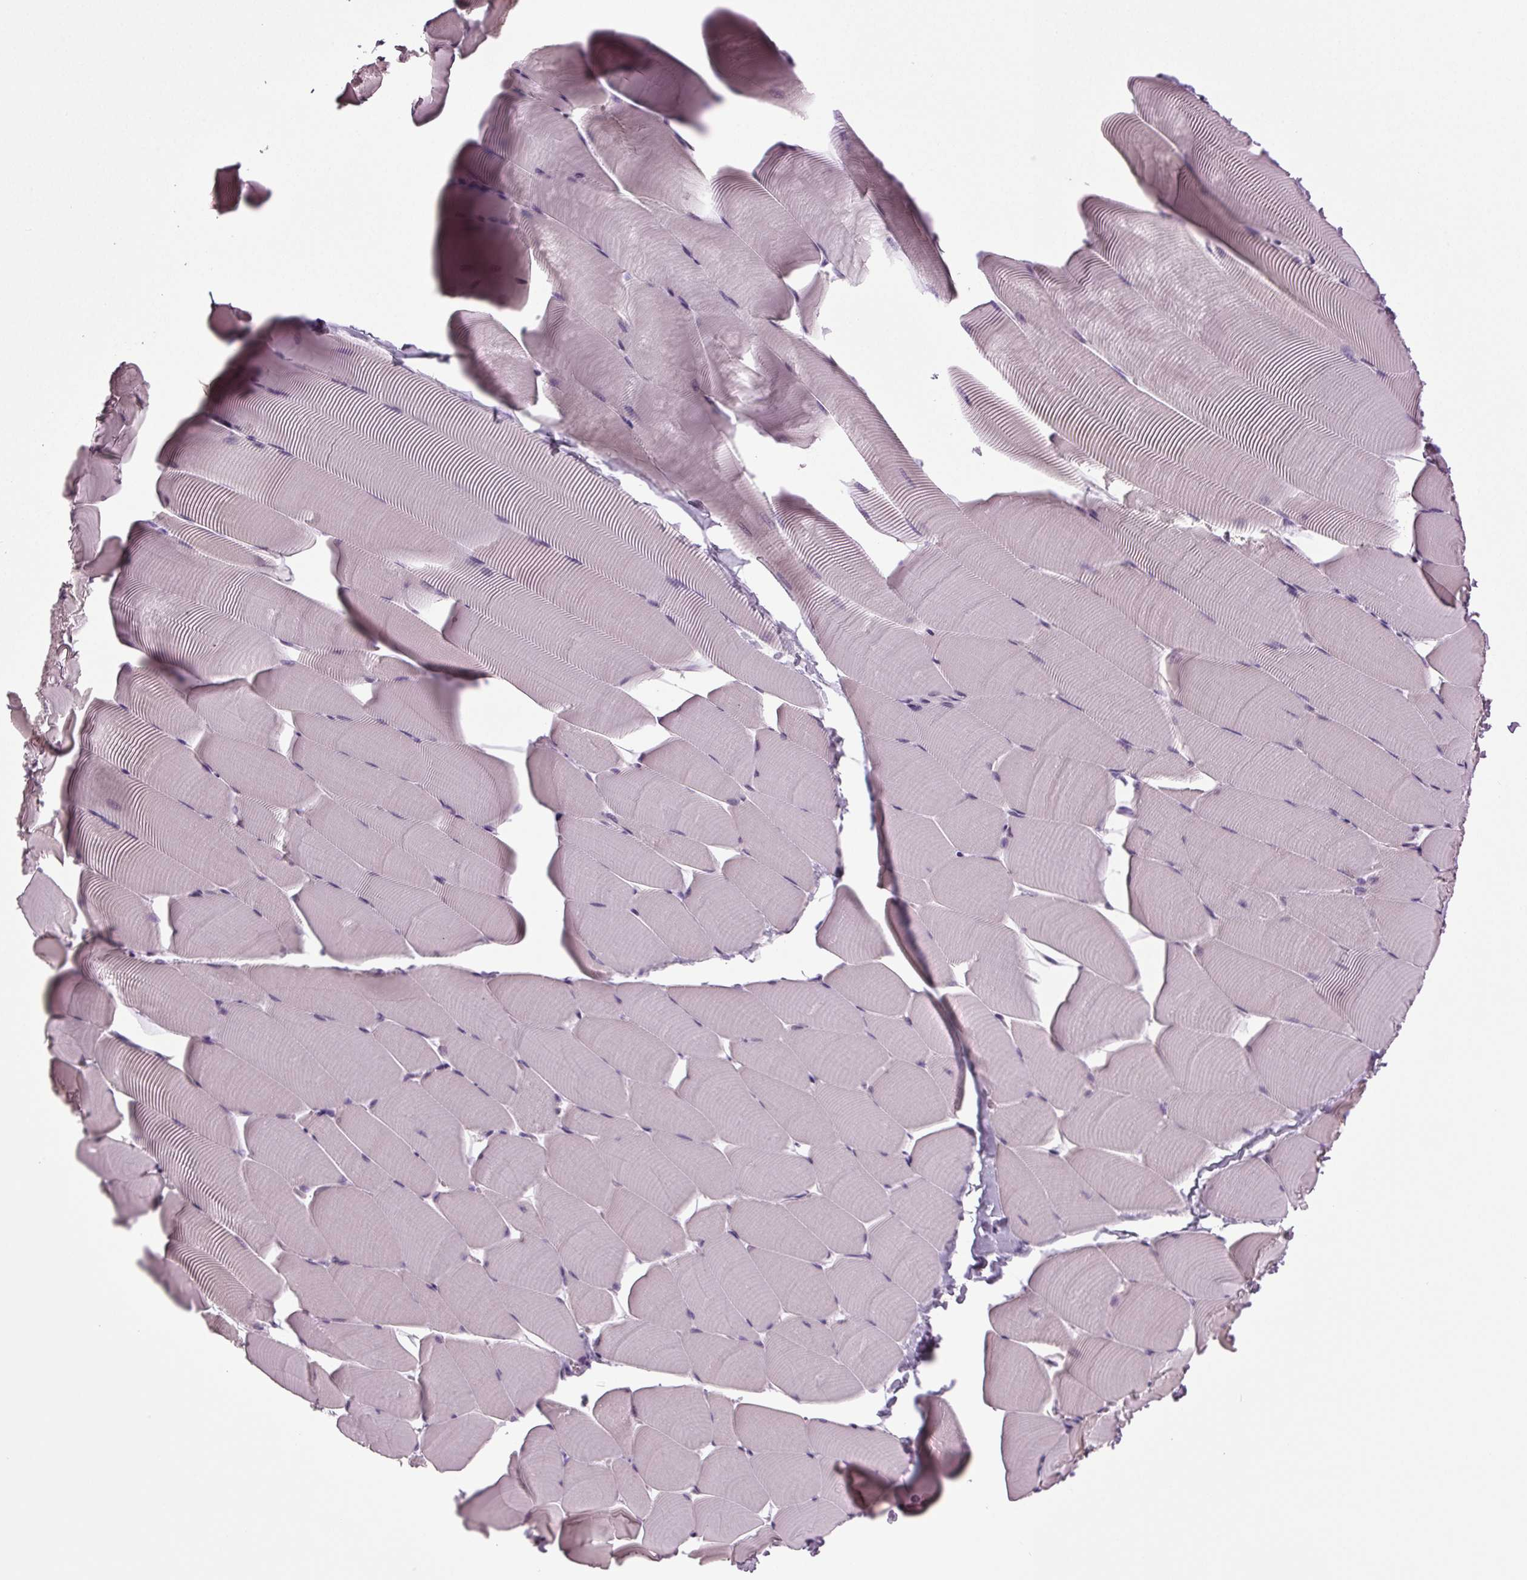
{"staining": {"intensity": "negative", "quantity": "none", "location": "none"}, "tissue": "skeletal muscle", "cell_type": "Myocytes", "image_type": "normal", "snomed": [{"axis": "morphology", "description": "Normal tissue, NOS"}, {"axis": "topography", "description": "Skeletal muscle"}], "caption": "This is an IHC histopathology image of unremarkable skeletal muscle. There is no expression in myocytes.", "gene": "DNAH12", "patient": {"sex": "male", "age": 25}}